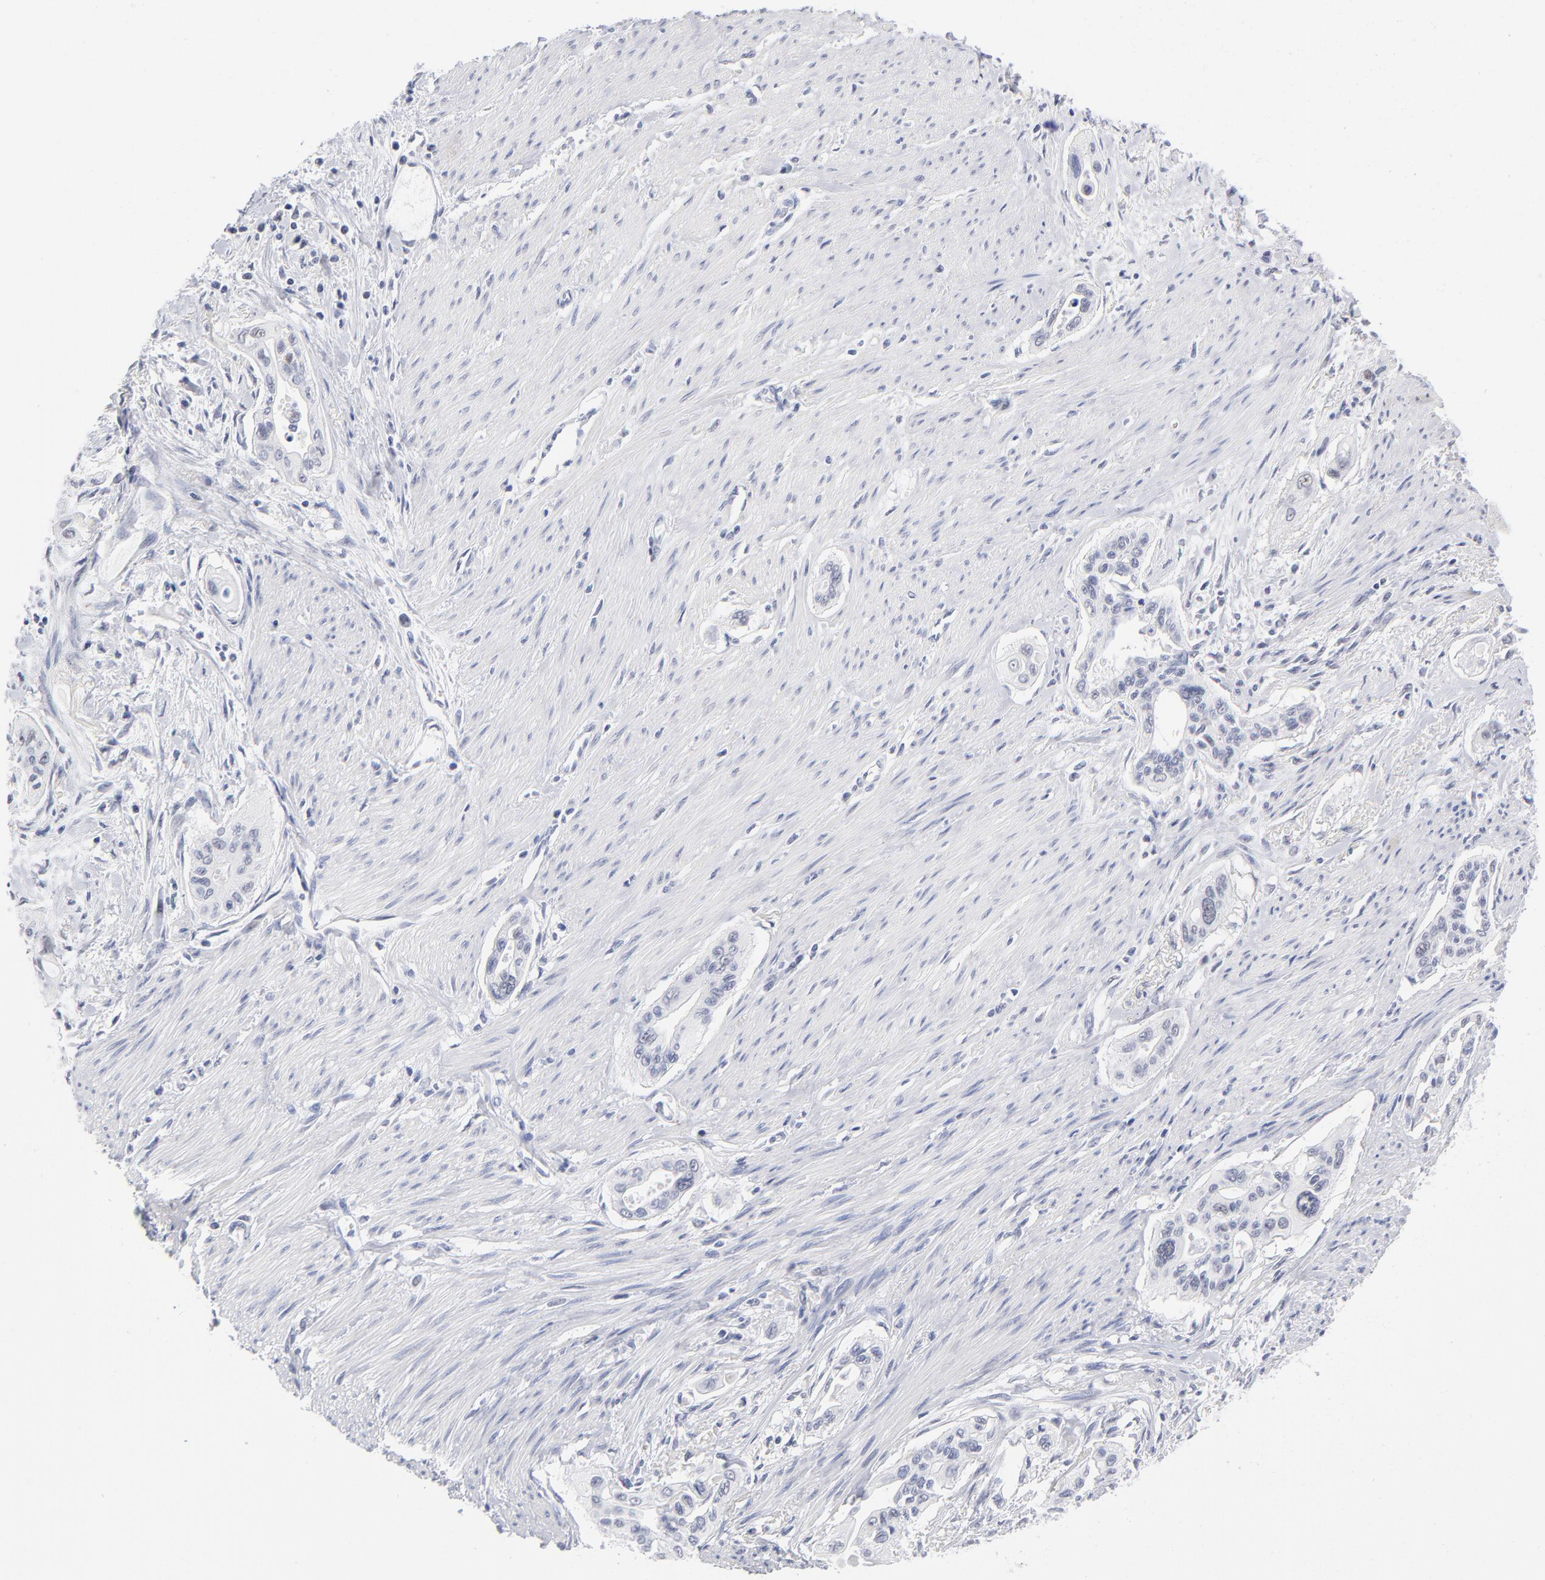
{"staining": {"intensity": "weak", "quantity": "<25%", "location": "nuclear"}, "tissue": "pancreatic cancer", "cell_type": "Tumor cells", "image_type": "cancer", "snomed": [{"axis": "morphology", "description": "Adenocarcinoma, NOS"}, {"axis": "topography", "description": "Pancreas"}], "caption": "IHC micrograph of adenocarcinoma (pancreatic) stained for a protein (brown), which displays no staining in tumor cells. (DAB (3,3'-diaminobenzidine) immunohistochemistry (IHC), high magnification).", "gene": "SNRPB", "patient": {"sex": "male", "age": 77}}